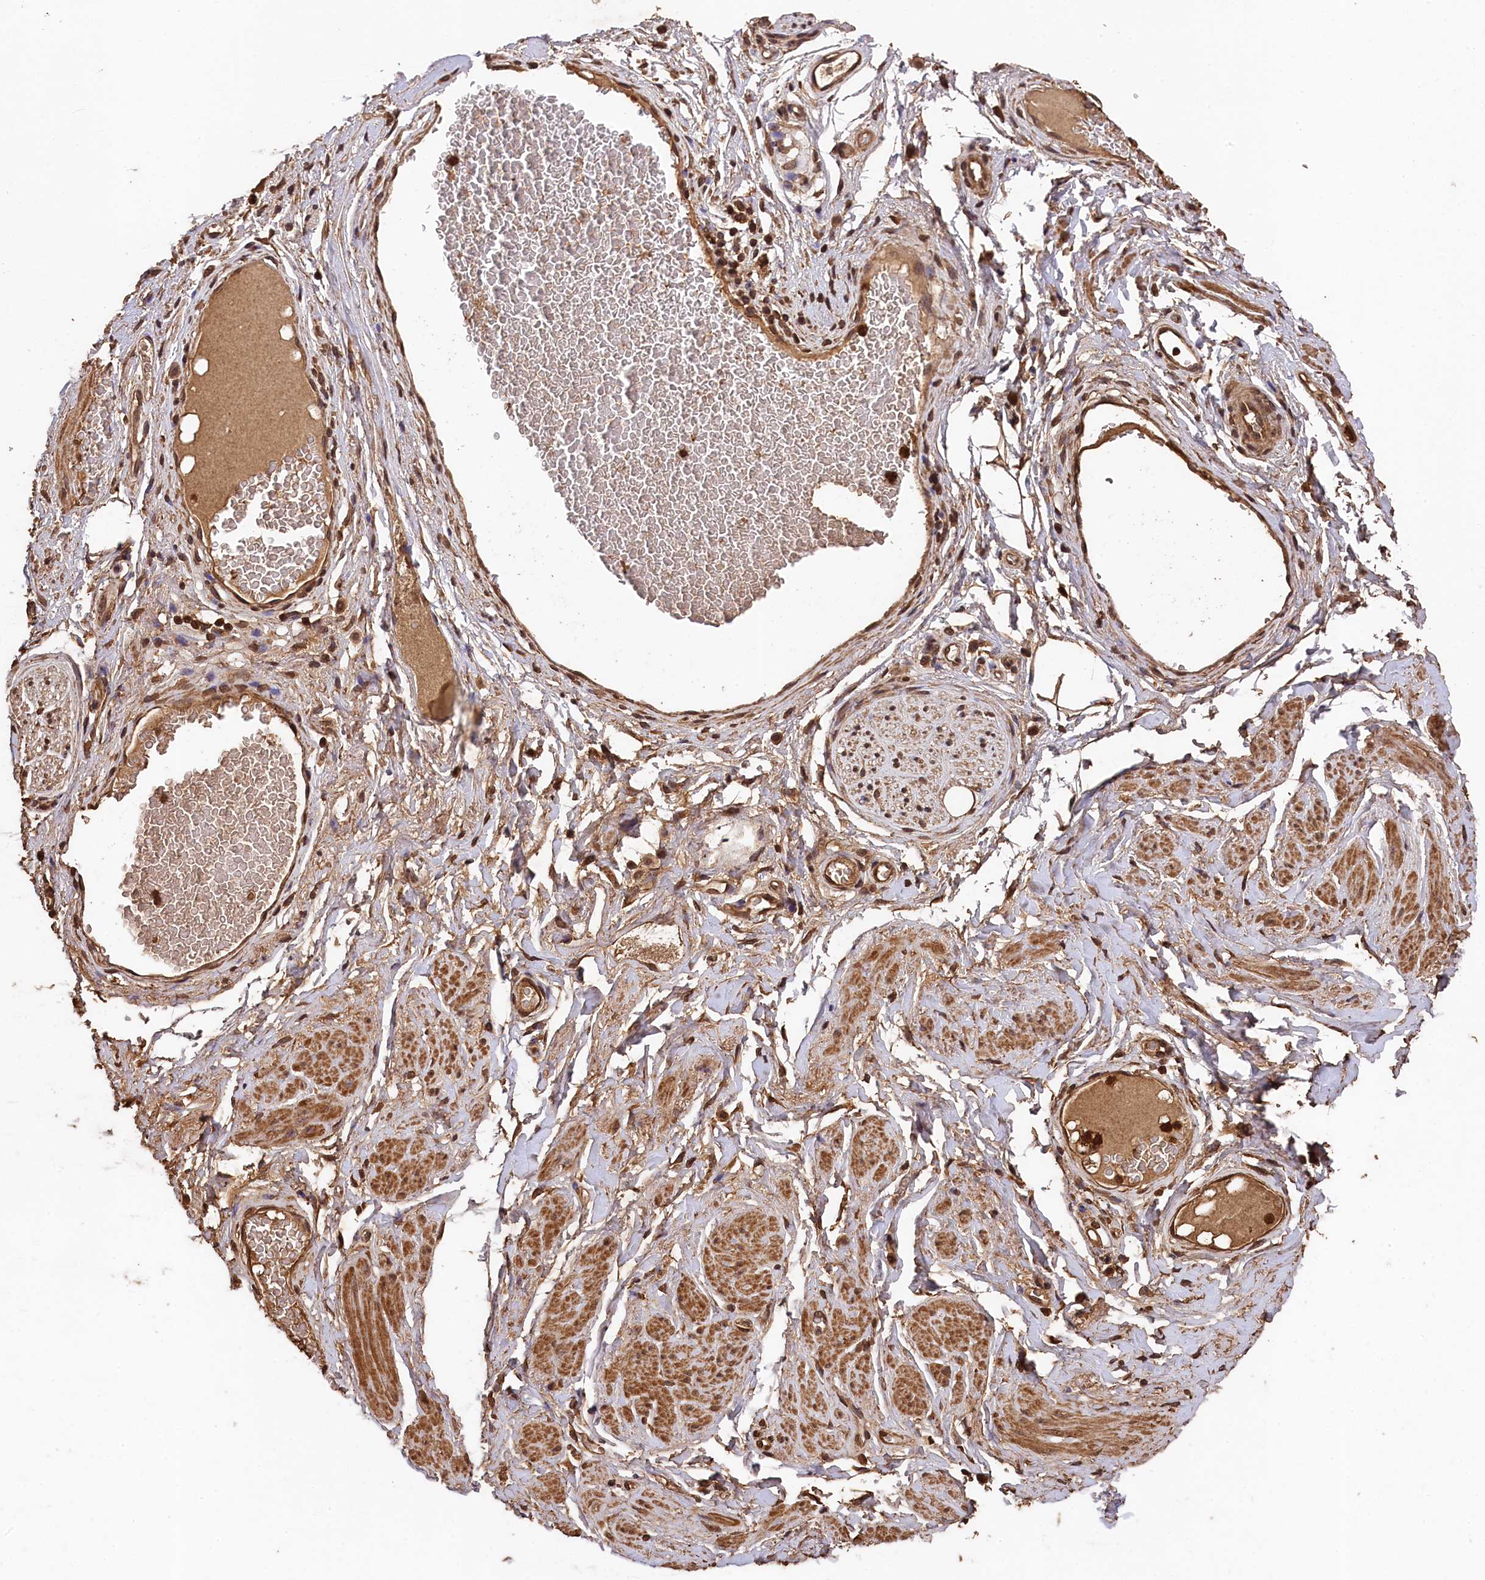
{"staining": {"intensity": "moderate", "quantity": ">75%", "location": "cytoplasmic/membranous,nuclear"}, "tissue": "adipose tissue", "cell_type": "Adipocytes", "image_type": "normal", "snomed": [{"axis": "morphology", "description": "Normal tissue, NOS"}, {"axis": "morphology", "description": "Adenocarcinoma, NOS"}, {"axis": "topography", "description": "Rectum"}, {"axis": "topography", "description": "Vagina"}, {"axis": "topography", "description": "Peripheral nerve tissue"}], "caption": "Immunohistochemistry histopathology image of unremarkable adipose tissue stained for a protein (brown), which displays medium levels of moderate cytoplasmic/membranous,nuclear expression in about >75% of adipocytes.", "gene": "CEP57L1", "patient": {"sex": "female", "age": 71}}